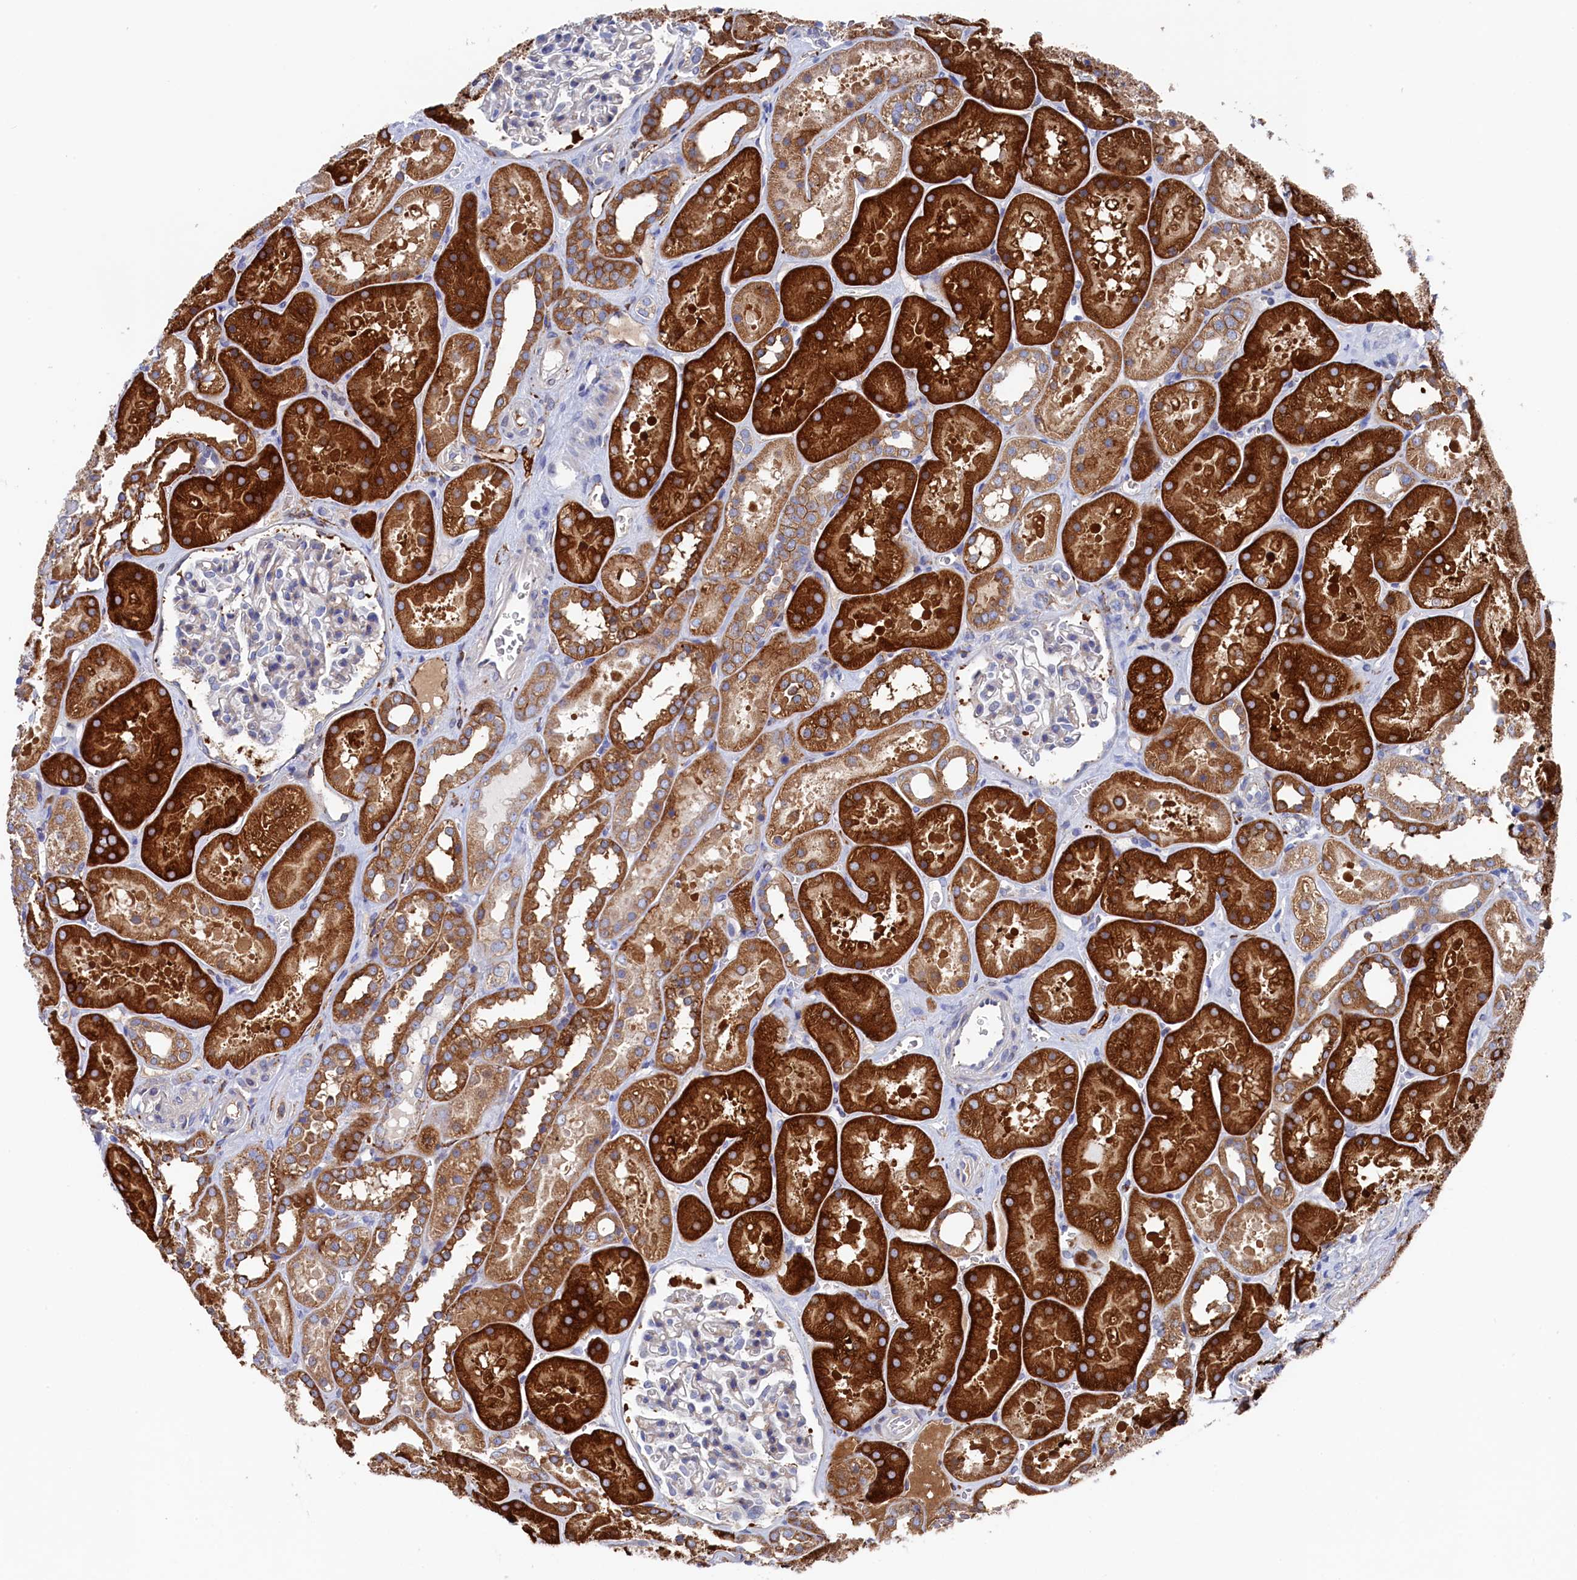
{"staining": {"intensity": "weak", "quantity": "<25%", "location": "cytoplasmic/membranous"}, "tissue": "kidney", "cell_type": "Cells in glomeruli", "image_type": "normal", "snomed": [{"axis": "morphology", "description": "Normal tissue, NOS"}, {"axis": "topography", "description": "Kidney"}], "caption": "There is no significant positivity in cells in glomeruli of kidney. (Immunohistochemistry, brightfield microscopy, high magnification).", "gene": "C12orf73", "patient": {"sex": "female", "age": 41}}